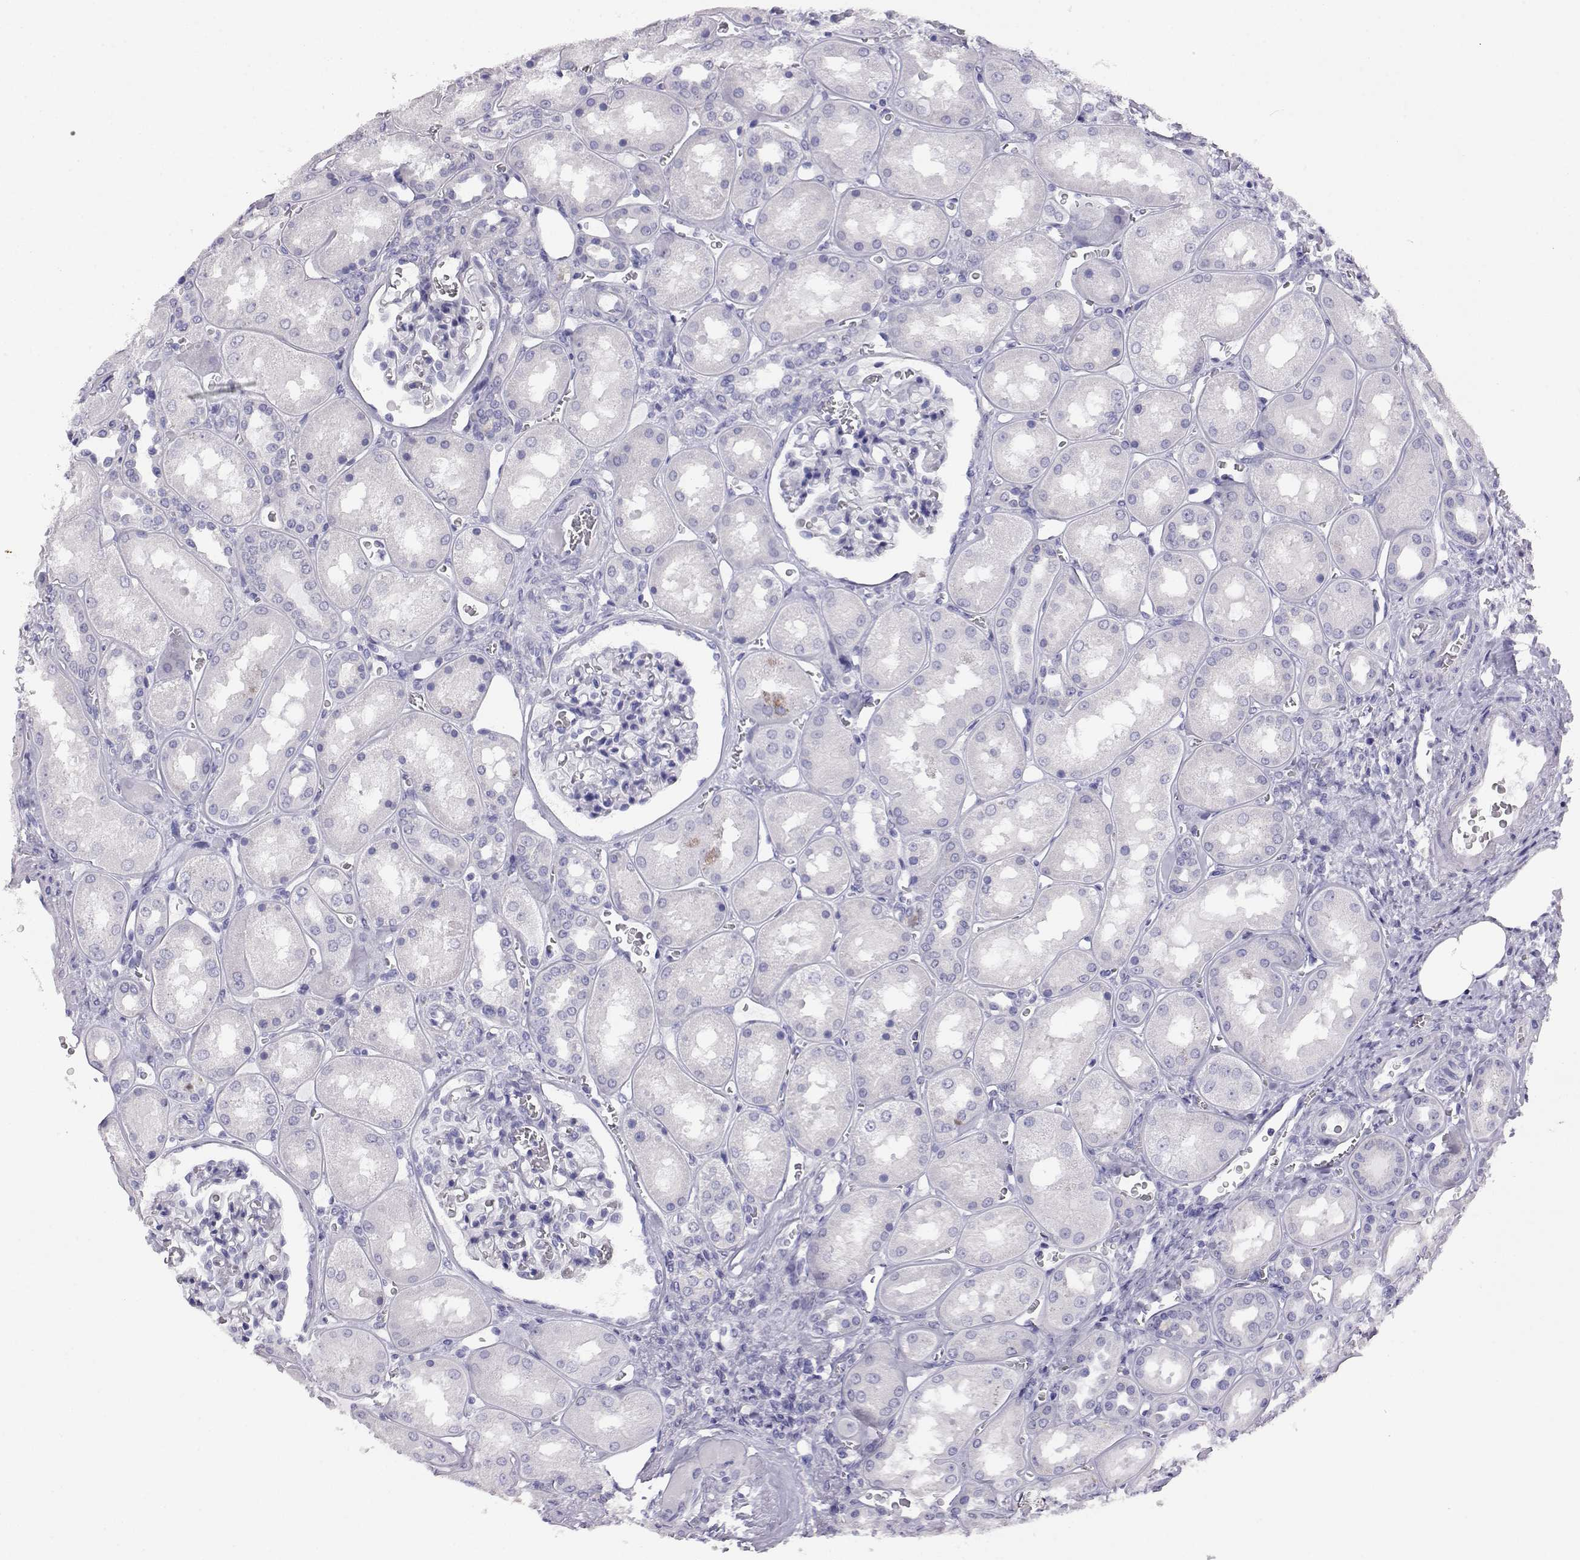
{"staining": {"intensity": "negative", "quantity": "none", "location": "none"}, "tissue": "kidney", "cell_type": "Cells in glomeruli", "image_type": "normal", "snomed": [{"axis": "morphology", "description": "Normal tissue, NOS"}, {"axis": "topography", "description": "Kidney"}], "caption": "Immunohistochemistry photomicrograph of normal kidney stained for a protein (brown), which demonstrates no positivity in cells in glomeruli.", "gene": "AKR1B1", "patient": {"sex": "male", "age": 73}}